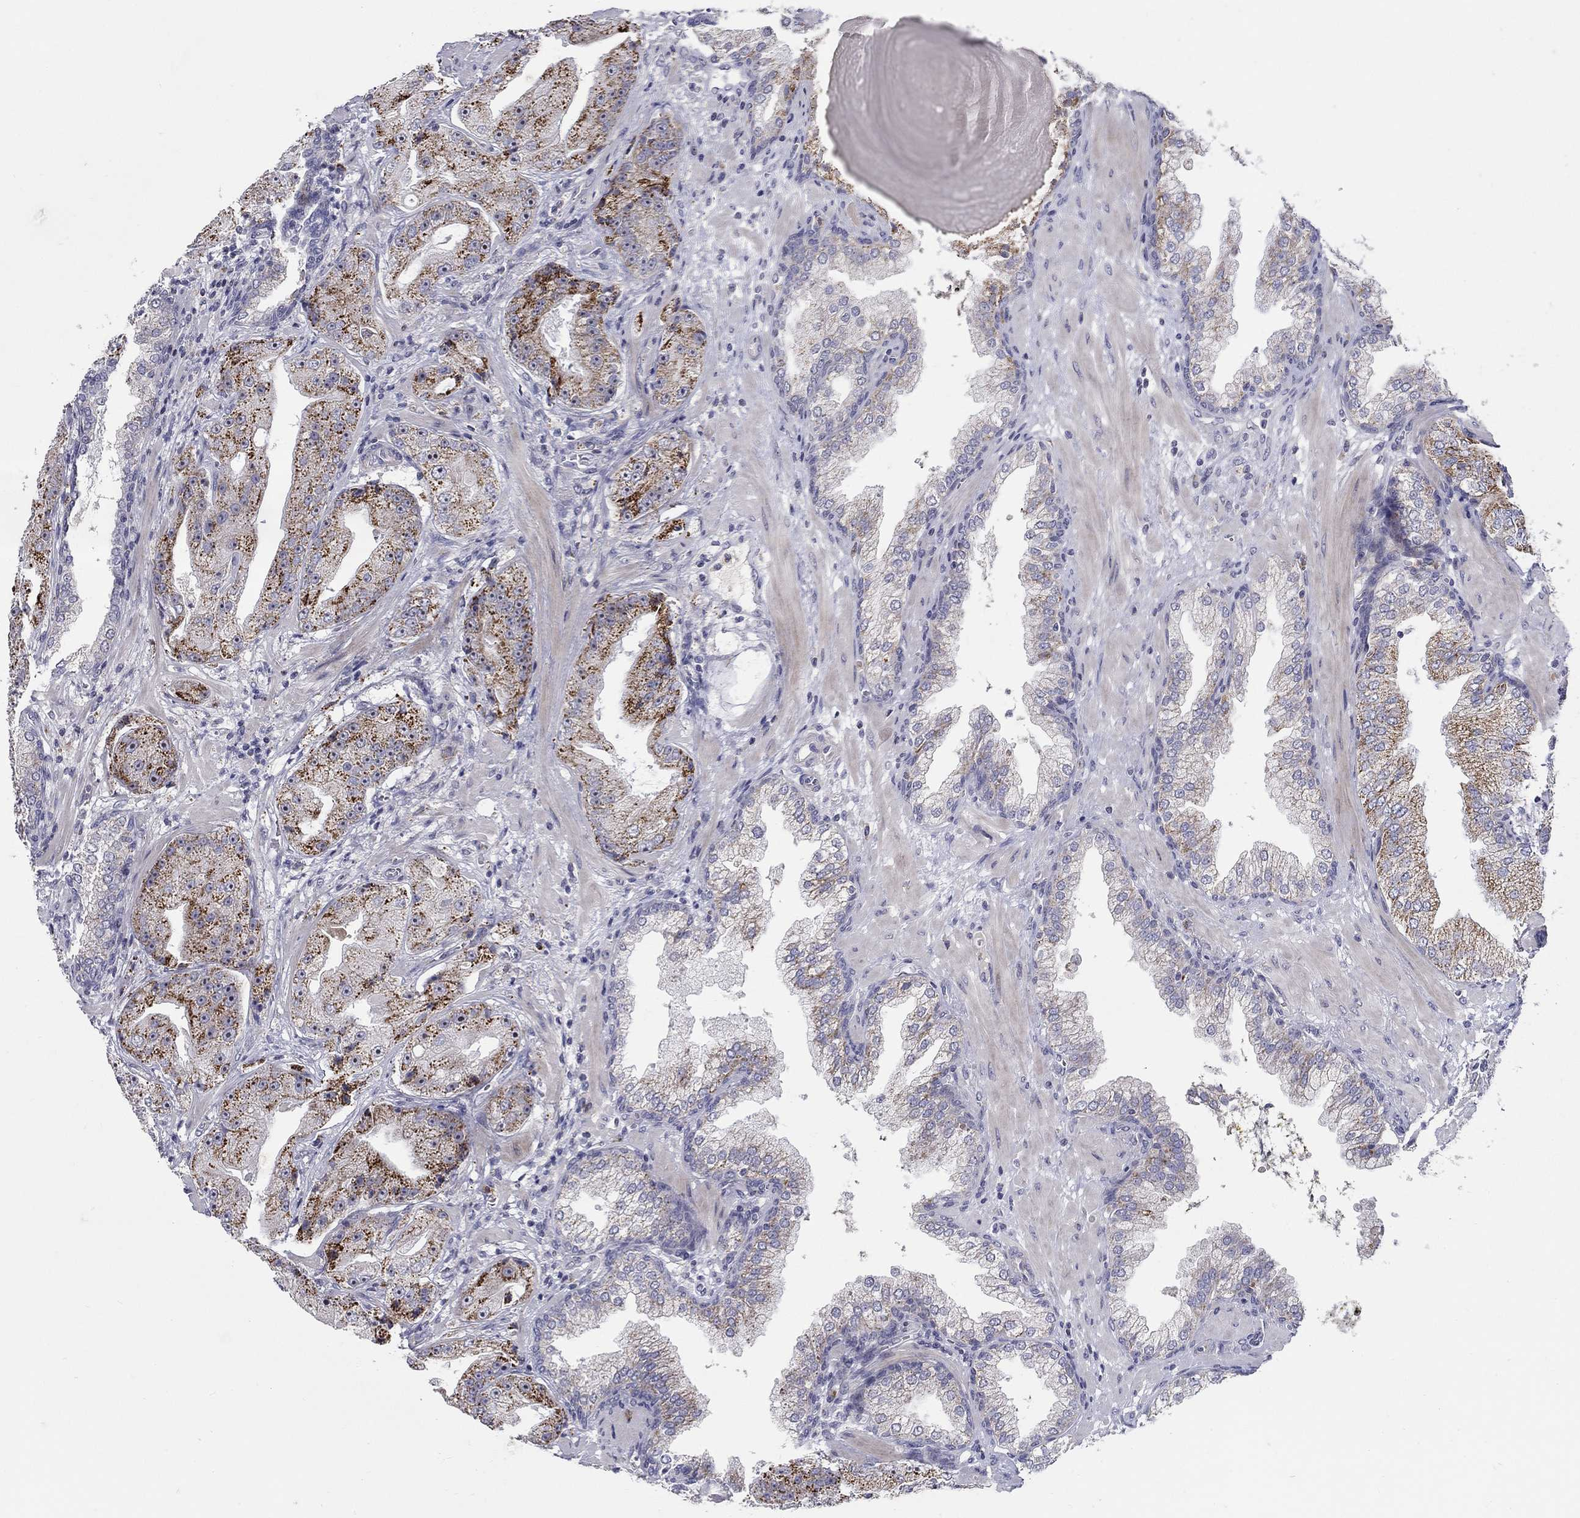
{"staining": {"intensity": "strong", "quantity": ">75%", "location": "cytoplasmic/membranous"}, "tissue": "prostate cancer", "cell_type": "Tumor cells", "image_type": "cancer", "snomed": [{"axis": "morphology", "description": "Adenocarcinoma, Low grade"}, {"axis": "topography", "description": "Prostate"}], "caption": "IHC image of human adenocarcinoma (low-grade) (prostate) stained for a protein (brown), which shows high levels of strong cytoplasmic/membranous positivity in approximately >75% of tumor cells.", "gene": "HMX2", "patient": {"sex": "male", "age": 62}}